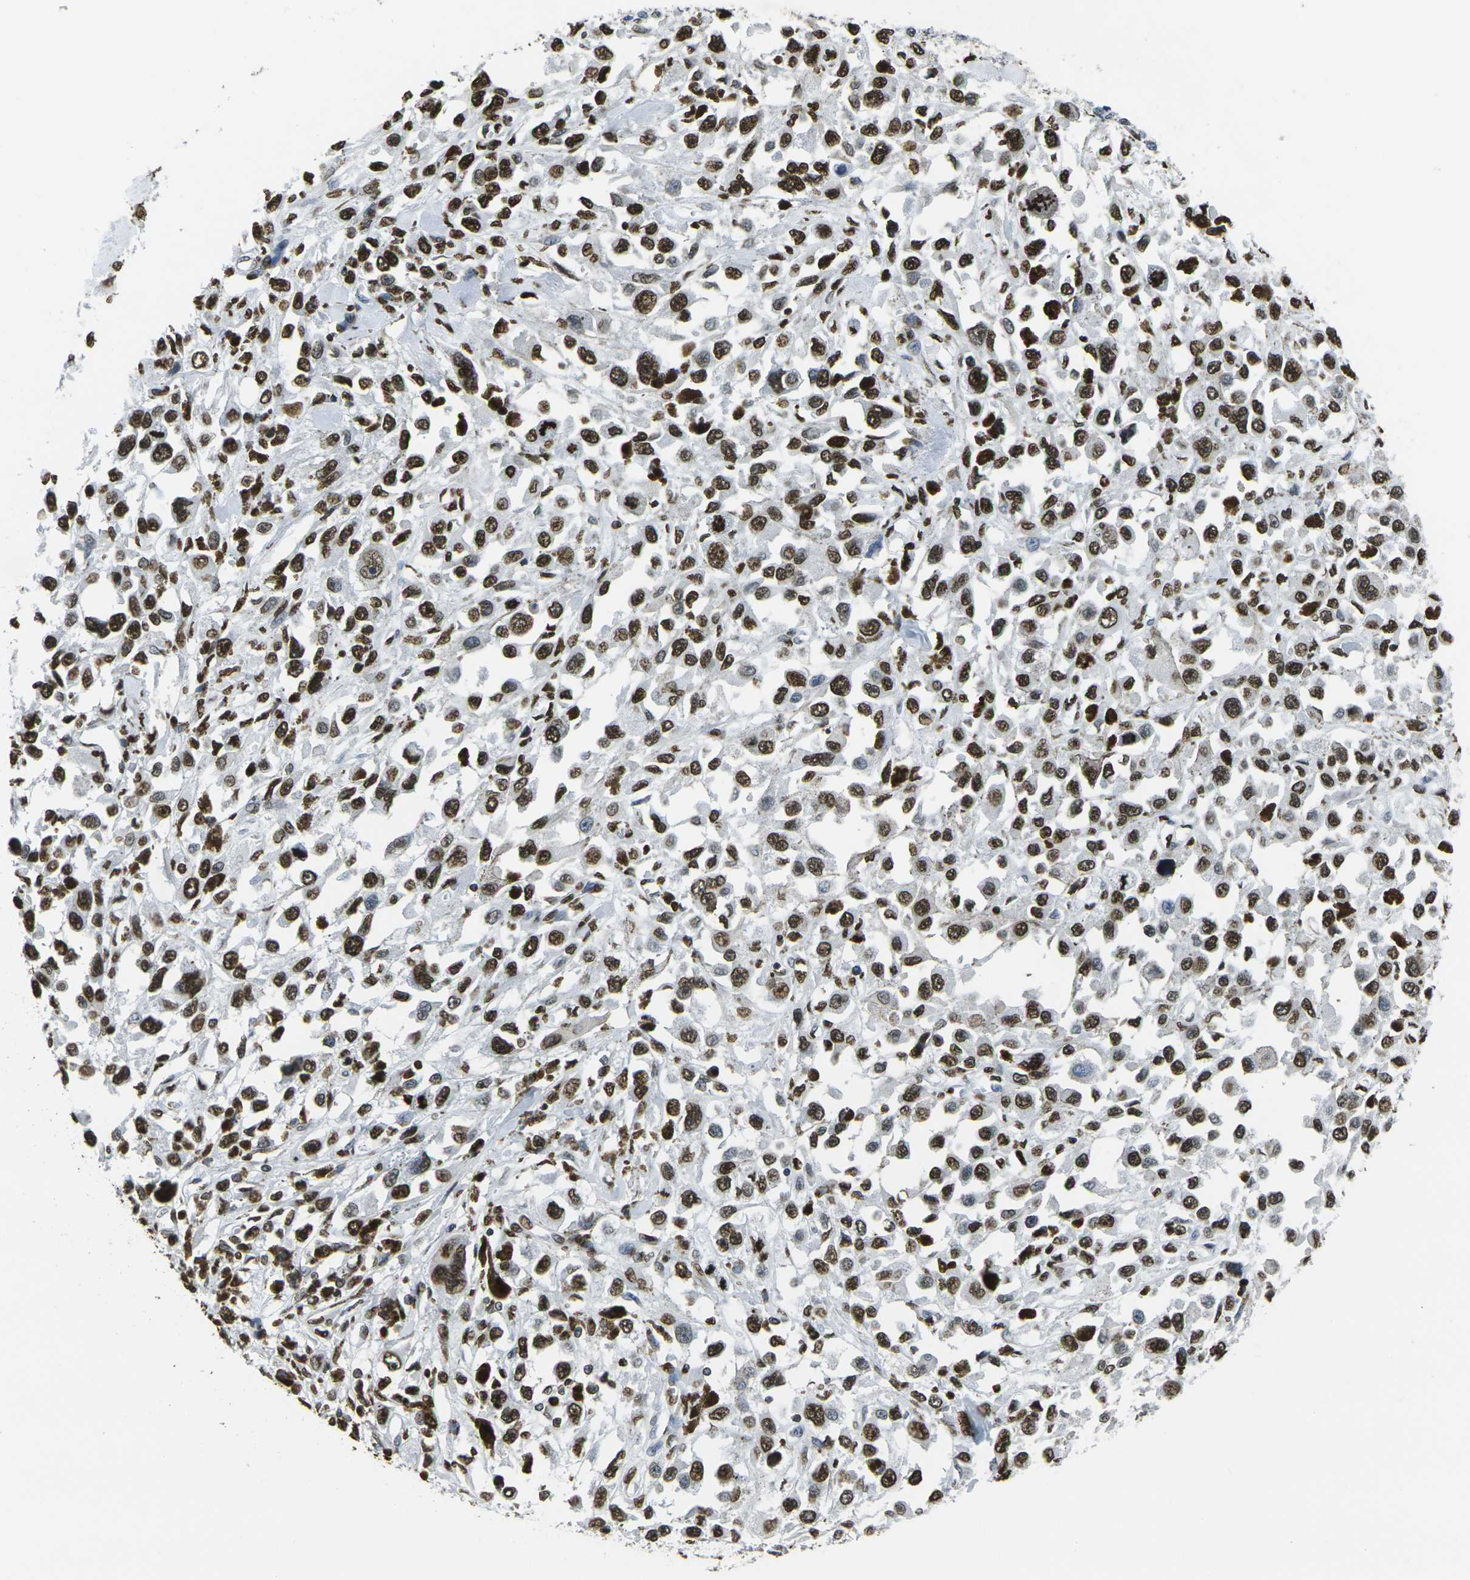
{"staining": {"intensity": "strong", "quantity": ">75%", "location": "nuclear"}, "tissue": "melanoma", "cell_type": "Tumor cells", "image_type": "cancer", "snomed": [{"axis": "morphology", "description": "Malignant melanoma, Metastatic site"}, {"axis": "topography", "description": "Lymph node"}], "caption": "Immunohistochemical staining of human melanoma shows high levels of strong nuclear protein staining in about >75% of tumor cells. The protein of interest is shown in brown color, while the nuclei are stained blue.", "gene": "DRAXIN", "patient": {"sex": "male", "age": 59}}